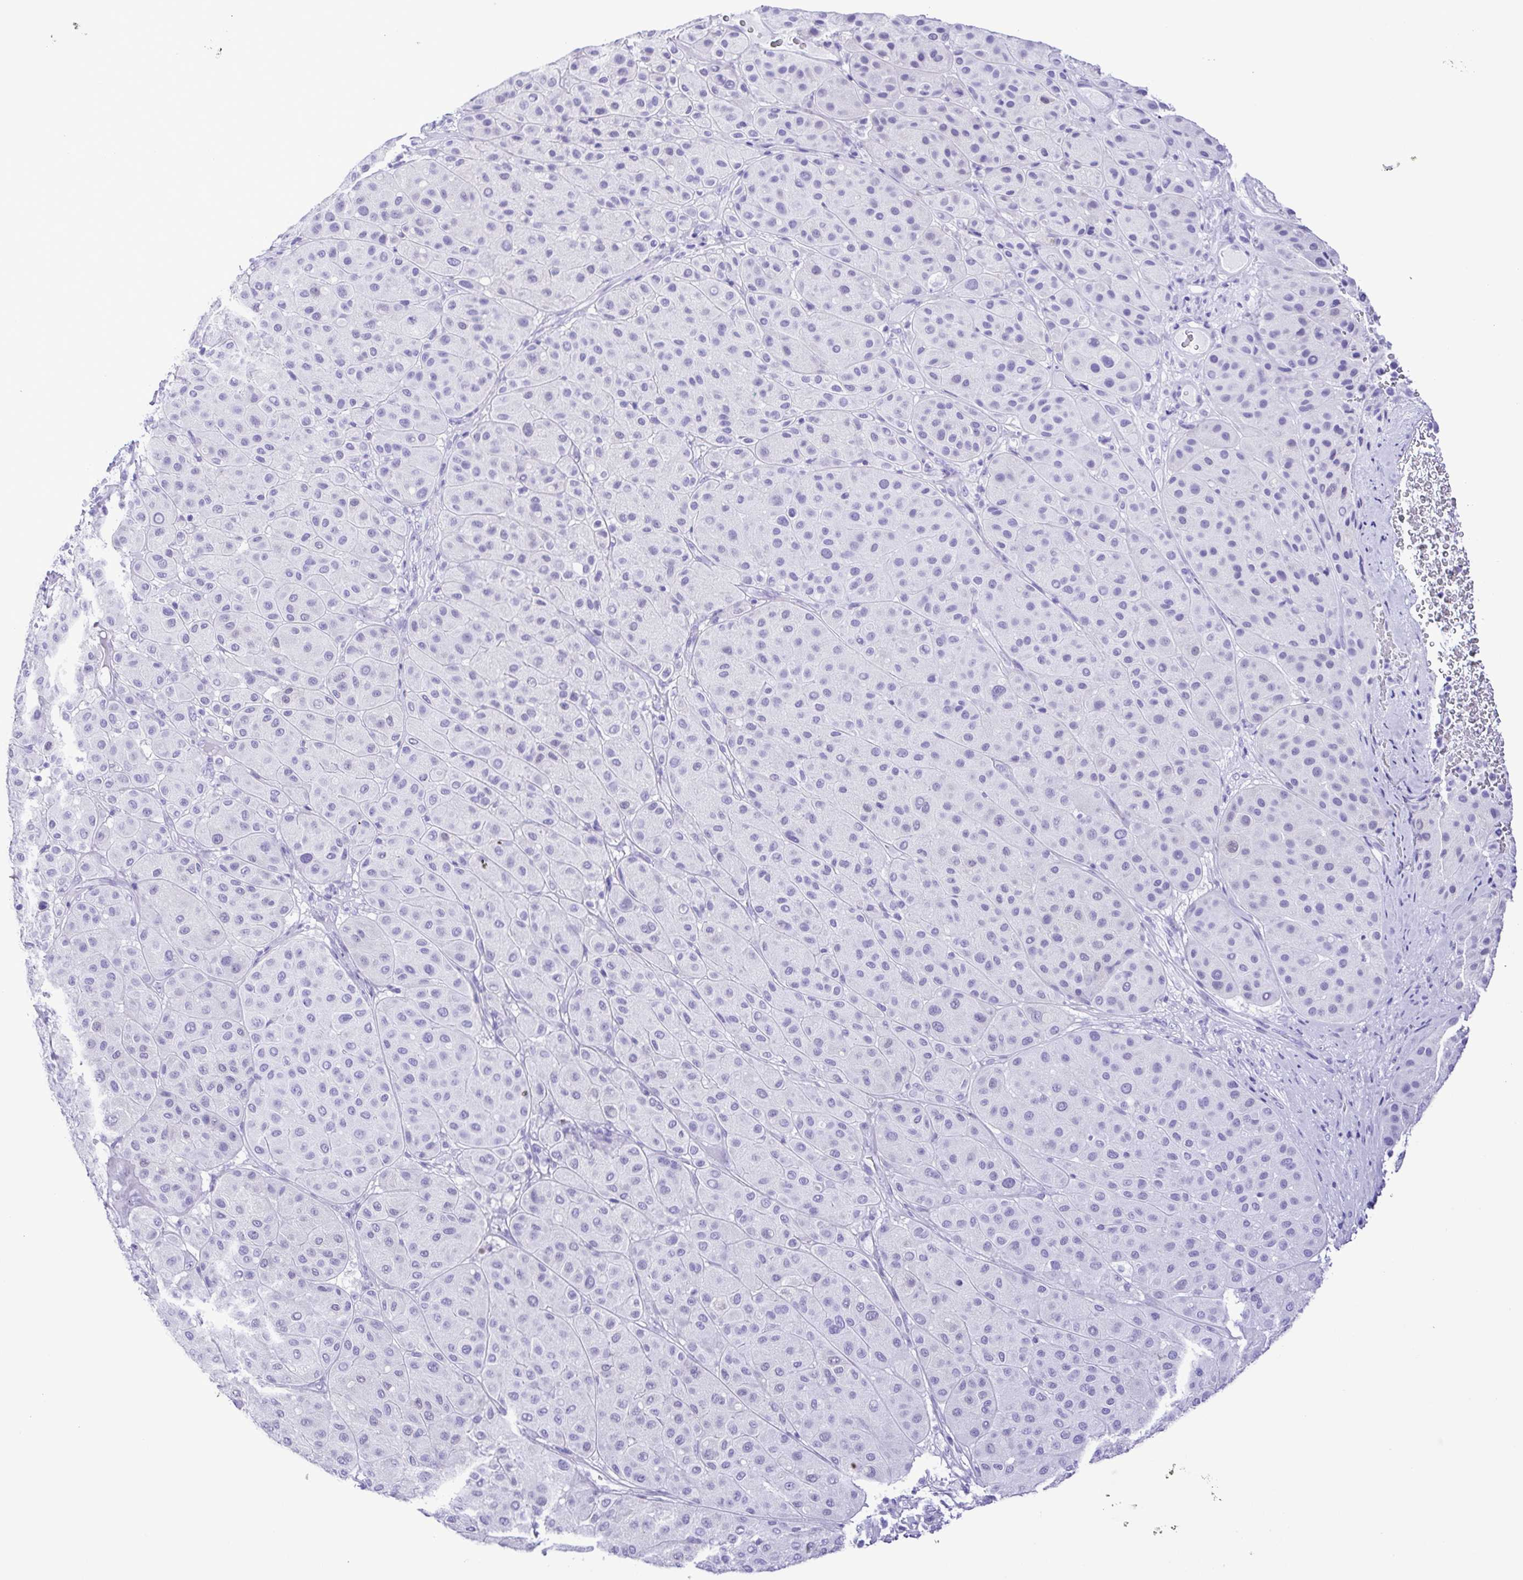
{"staining": {"intensity": "negative", "quantity": "none", "location": "none"}, "tissue": "melanoma", "cell_type": "Tumor cells", "image_type": "cancer", "snomed": [{"axis": "morphology", "description": "Malignant melanoma, Metastatic site"}, {"axis": "topography", "description": "Smooth muscle"}], "caption": "An image of human melanoma is negative for staining in tumor cells.", "gene": "SYT1", "patient": {"sex": "male", "age": 41}}